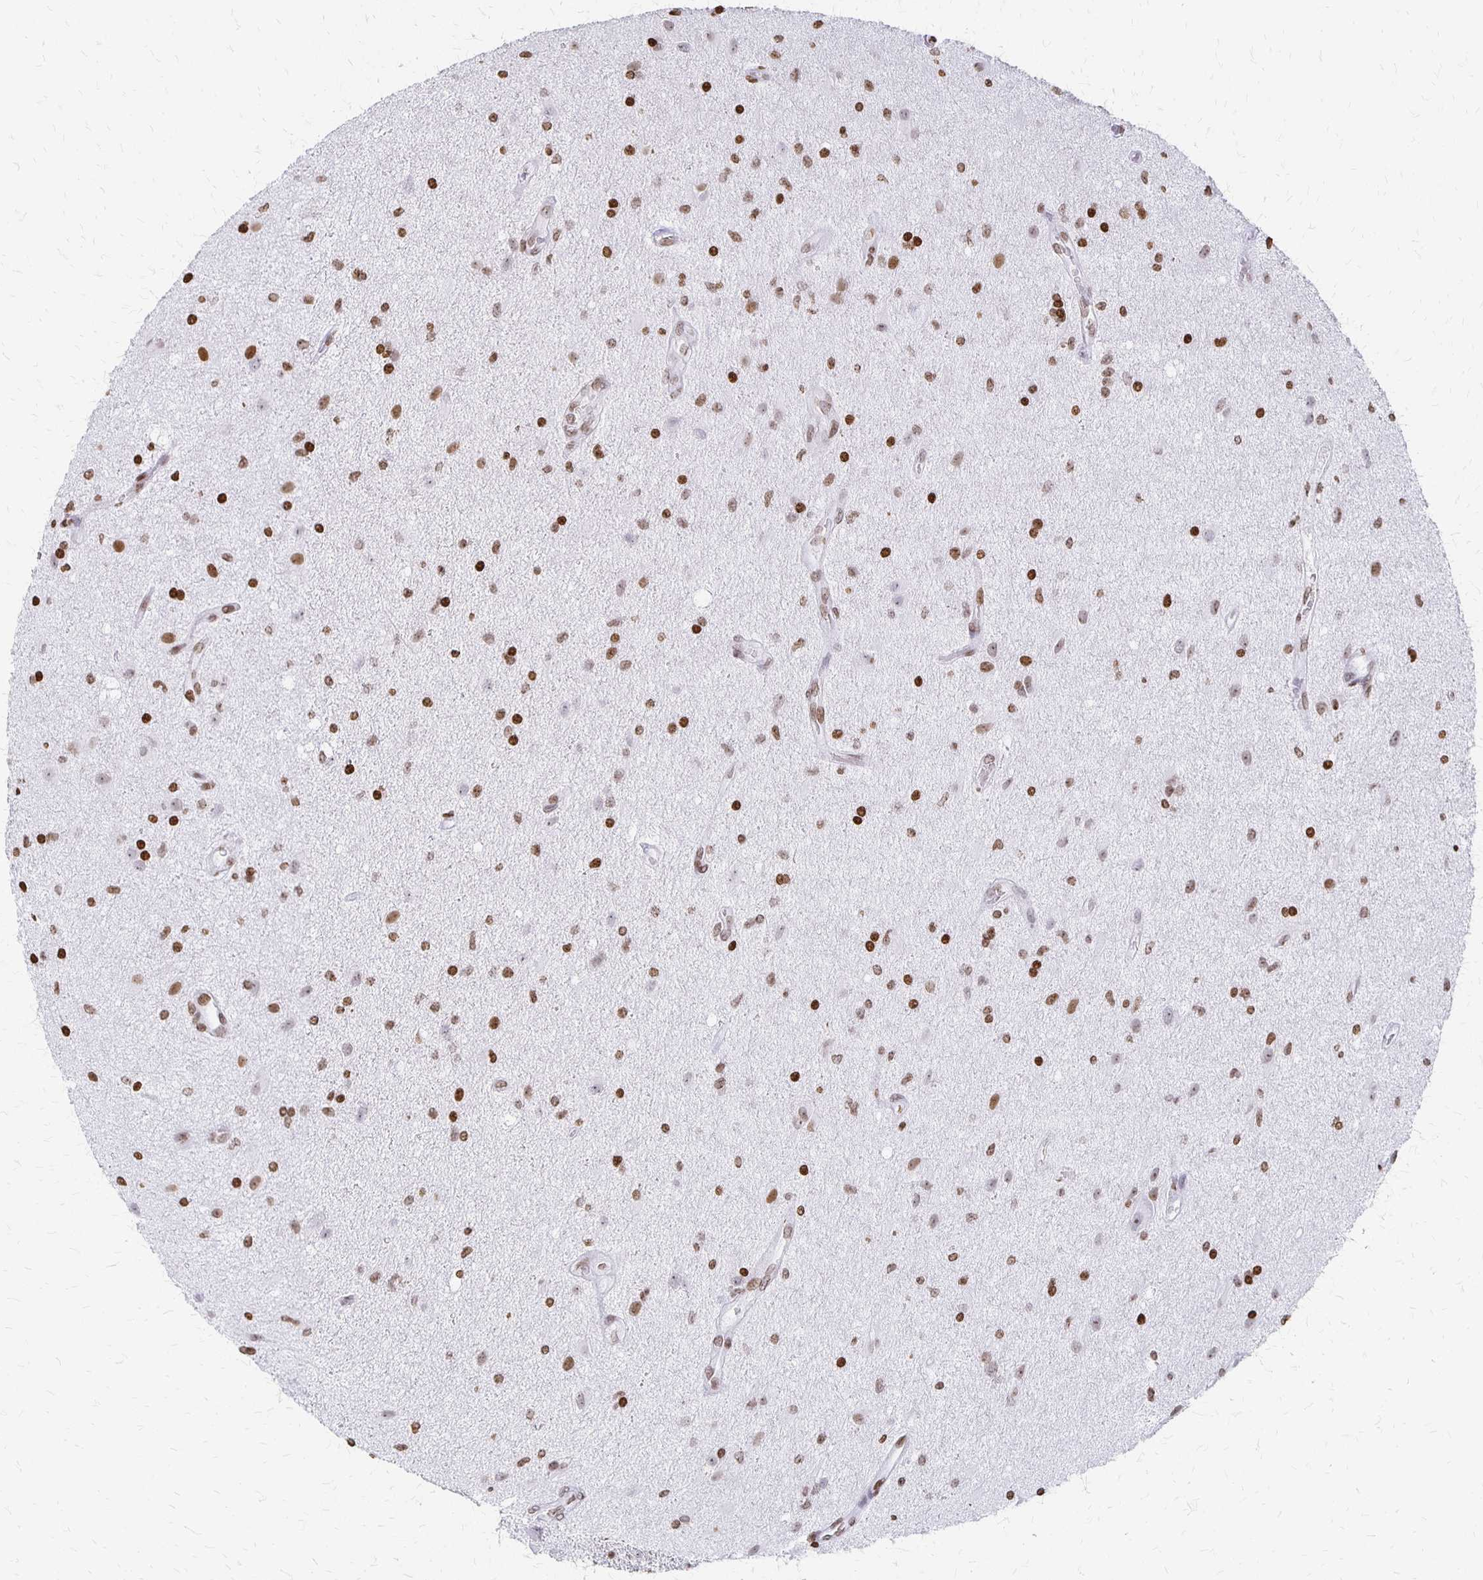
{"staining": {"intensity": "moderate", "quantity": ">75%", "location": "nuclear"}, "tissue": "glioma", "cell_type": "Tumor cells", "image_type": "cancer", "snomed": [{"axis": "morphology", "description": "Glioma, malignant, High grade"}, {"axis": "topography", "description": "Brain"}], "caption": "High-power microscopy captured an immunohistochemistry (IHC) histopathology image of glioma, revealing moderate nuclear positivity in approximately >75% of tumor cells. The protein is stained brown, and the nuclei are stained in blue (DAB (3,3'-diaminobenzidine) IHC with brightfield microscopy, high magnification).", "gene": "ZNF280C", "patient": {"sex": "male", "age": 67}}